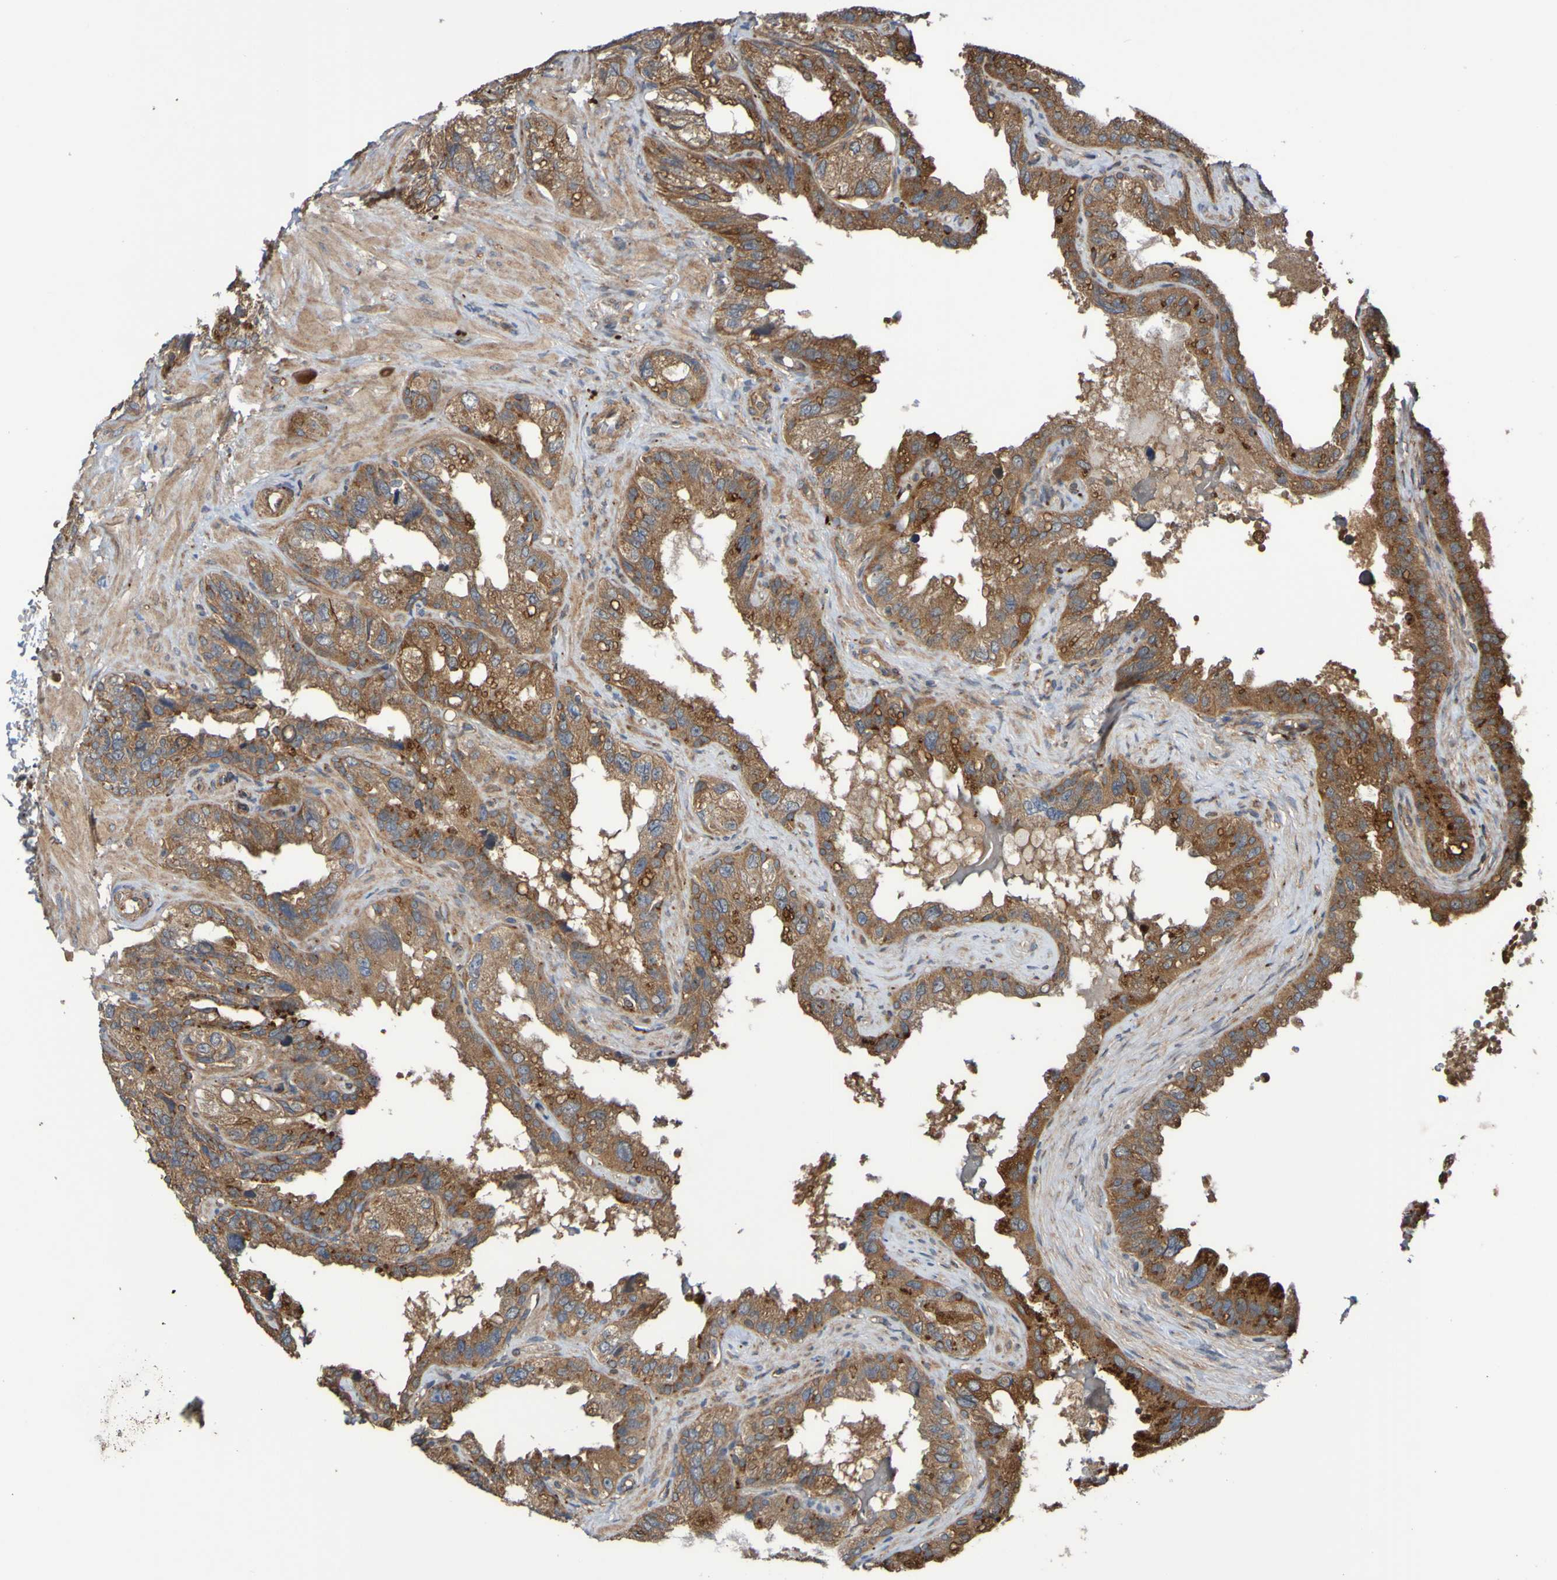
{"staining": {"intensity": "moderate", "quantity": ">75%", "location": "cytoplasmic/membranous"}, "tissue": "seminal vesicle", "cell_type": "Glandular cells", "image_type": "normal", "snomed": [{"axis": "morphology", "description": "Normal tissue, NOS"}, {"axis": "topography", "description": "Seminal veicle"}], "caption": "Glandular cells reveal moderate cytoplasmic/membranous positivity in approximately >75% of cells in unremarkable seminal vesicle. Immunohistochemistry stains the protein in brown and the nuclei are stained blue.", "gene": "UCN", "patient": {"sex": "male", "age": 68}}